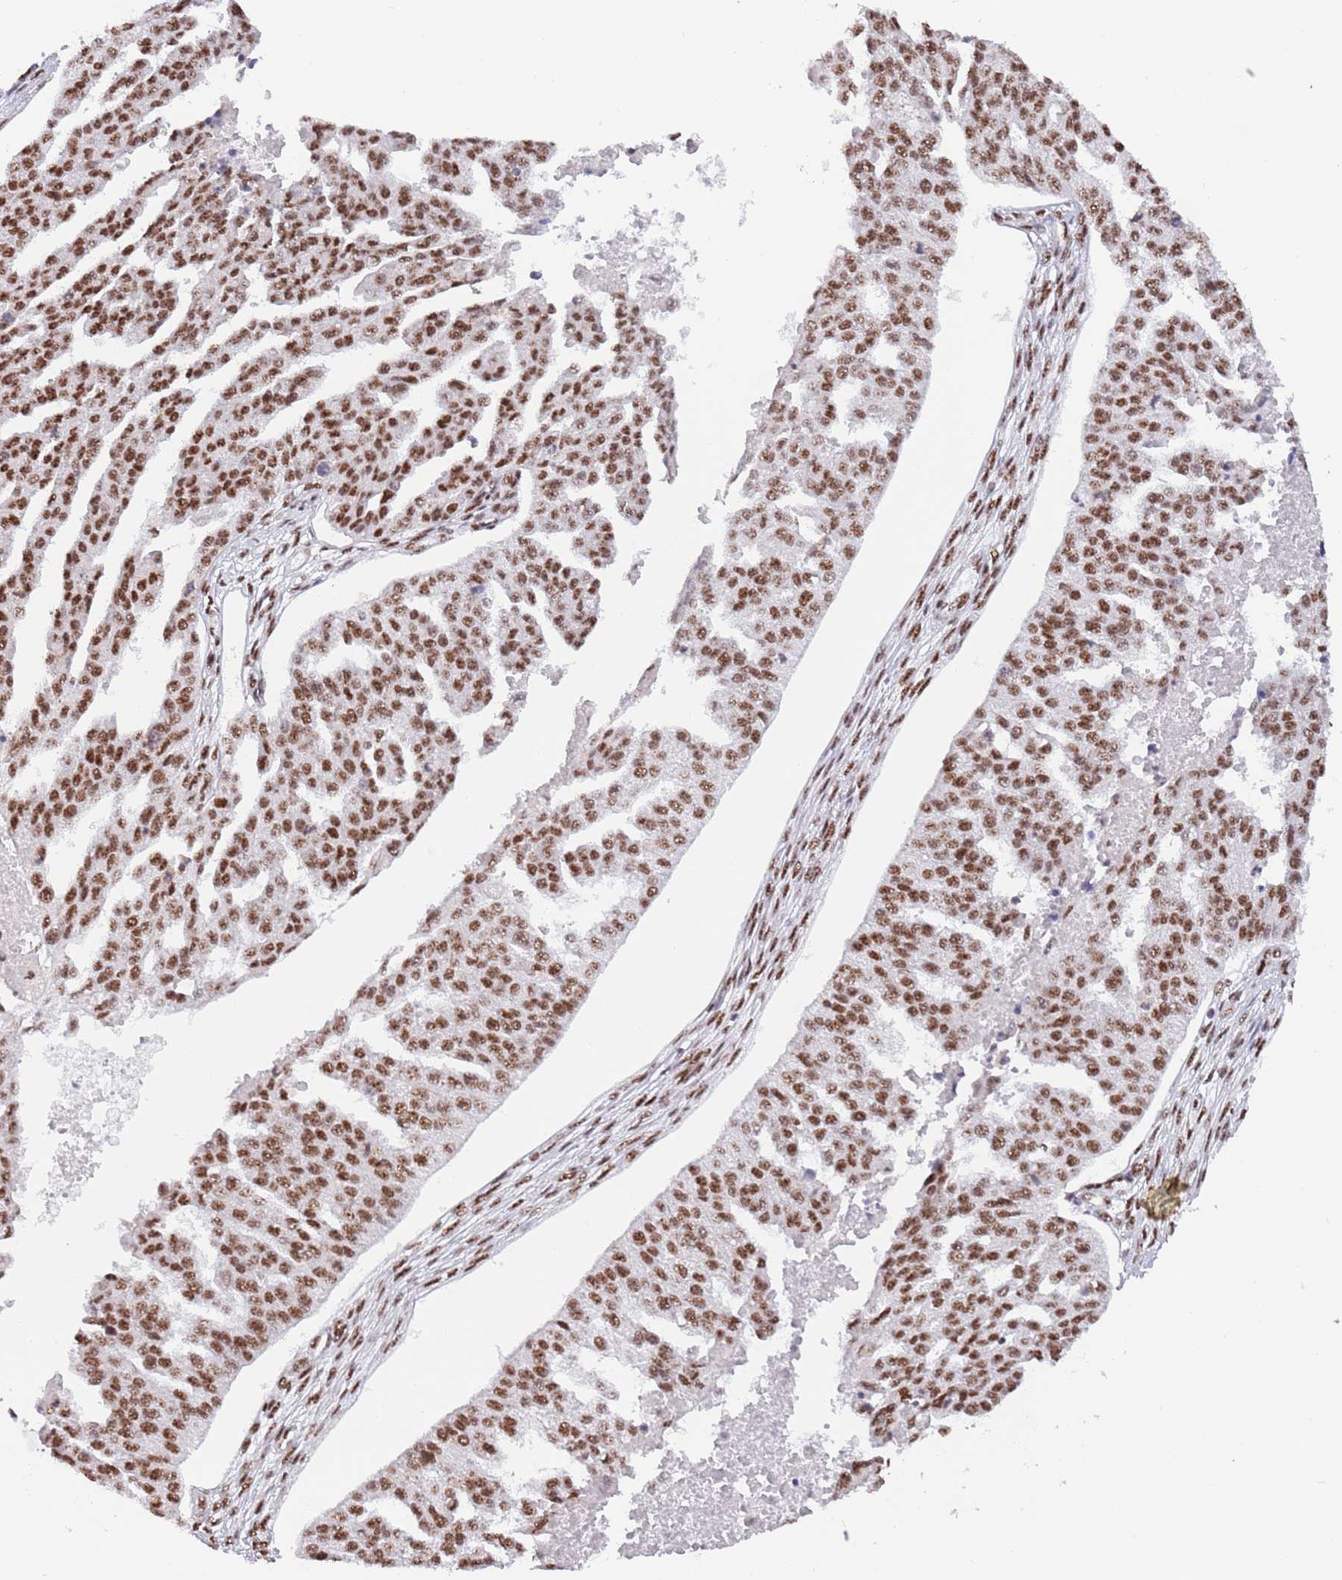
{"staining": {"intensity": "moderate", "quantity": ">75%", "location": "nuclear"}, "tissue": "ovarian cancer", "cell_type": "Tumor cells", "image_type": "cancer", "snomed": [{"axis": "morphology", "description": "Cystadenocarcinoma, serous, NOS"}, {"axis": "topography", "description": "Ovary"}], "caption": "Moderate nuclear protein positivity is identified in approximately >75% of tumor cells in ovarian cancer (serous cystadenocarcinoma).", "gene": "SF3A2", "patient": {"sex": "female", "age": 58}}